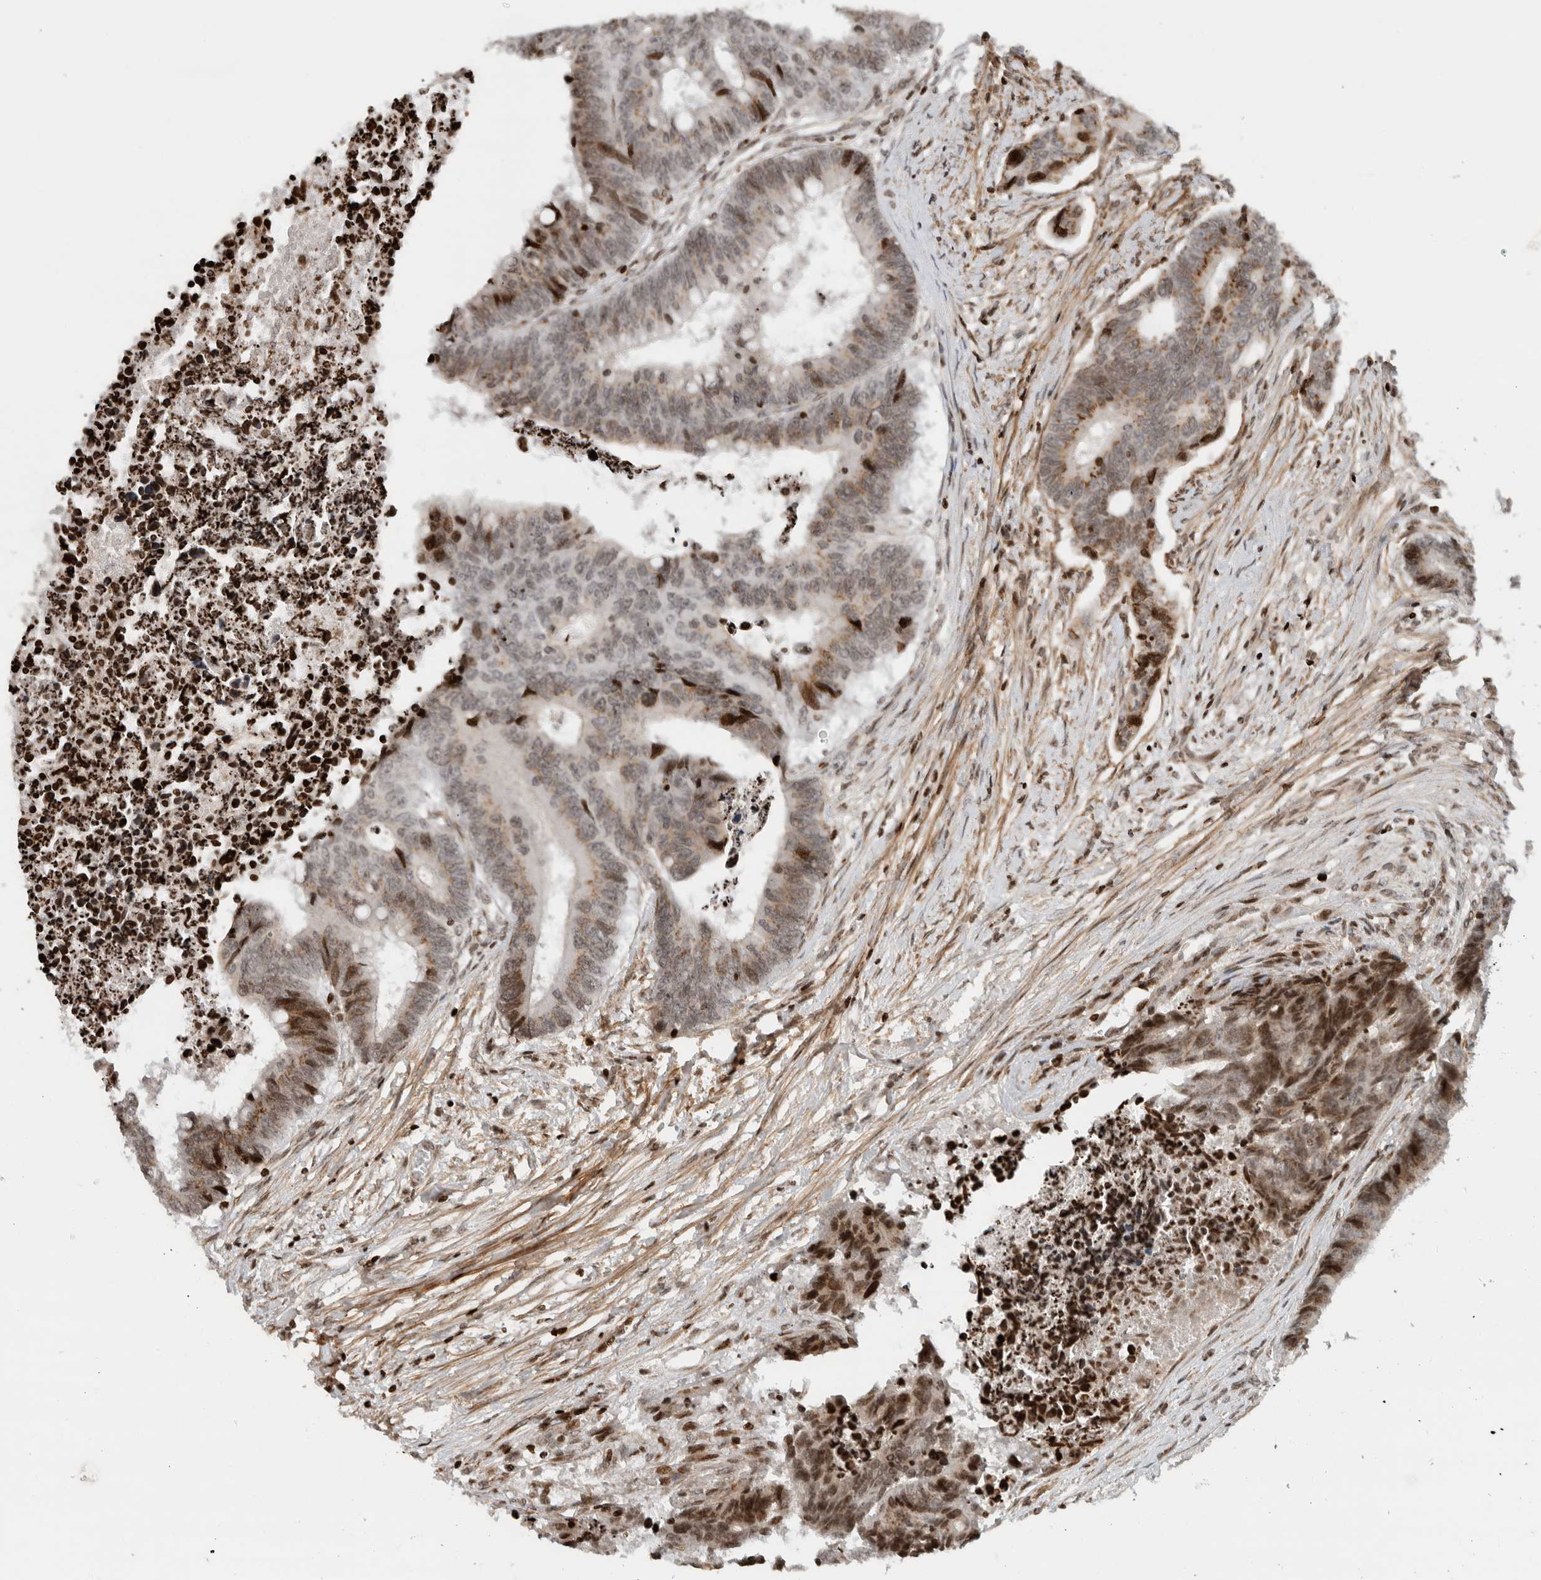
{"staining": {"intensity": "strong", "quantity": "<25%", "location": "cytoplasmic/membranous"}, "tissue": "colorectal cancer", "cell_type": "Tumor cells", "image_type": "cancer", "snomed": [{"axis": "morphology", "description": "Adenocarcinoma, NOS"}, {"axis": "topography", "description": "Rectum"}], "caption": "A high-resolution histopathology image shows immunohistochemistry (IHC) staining of colorectal cancer (adenocarcinoma), which displays strong cytoplasmic/membranous staining in about <25% of tumor cells. (DAB IHC with brightfield microscopy, high magnification).", "gene": "GINS4", "patient": {"sex": "male", "age": 84}}